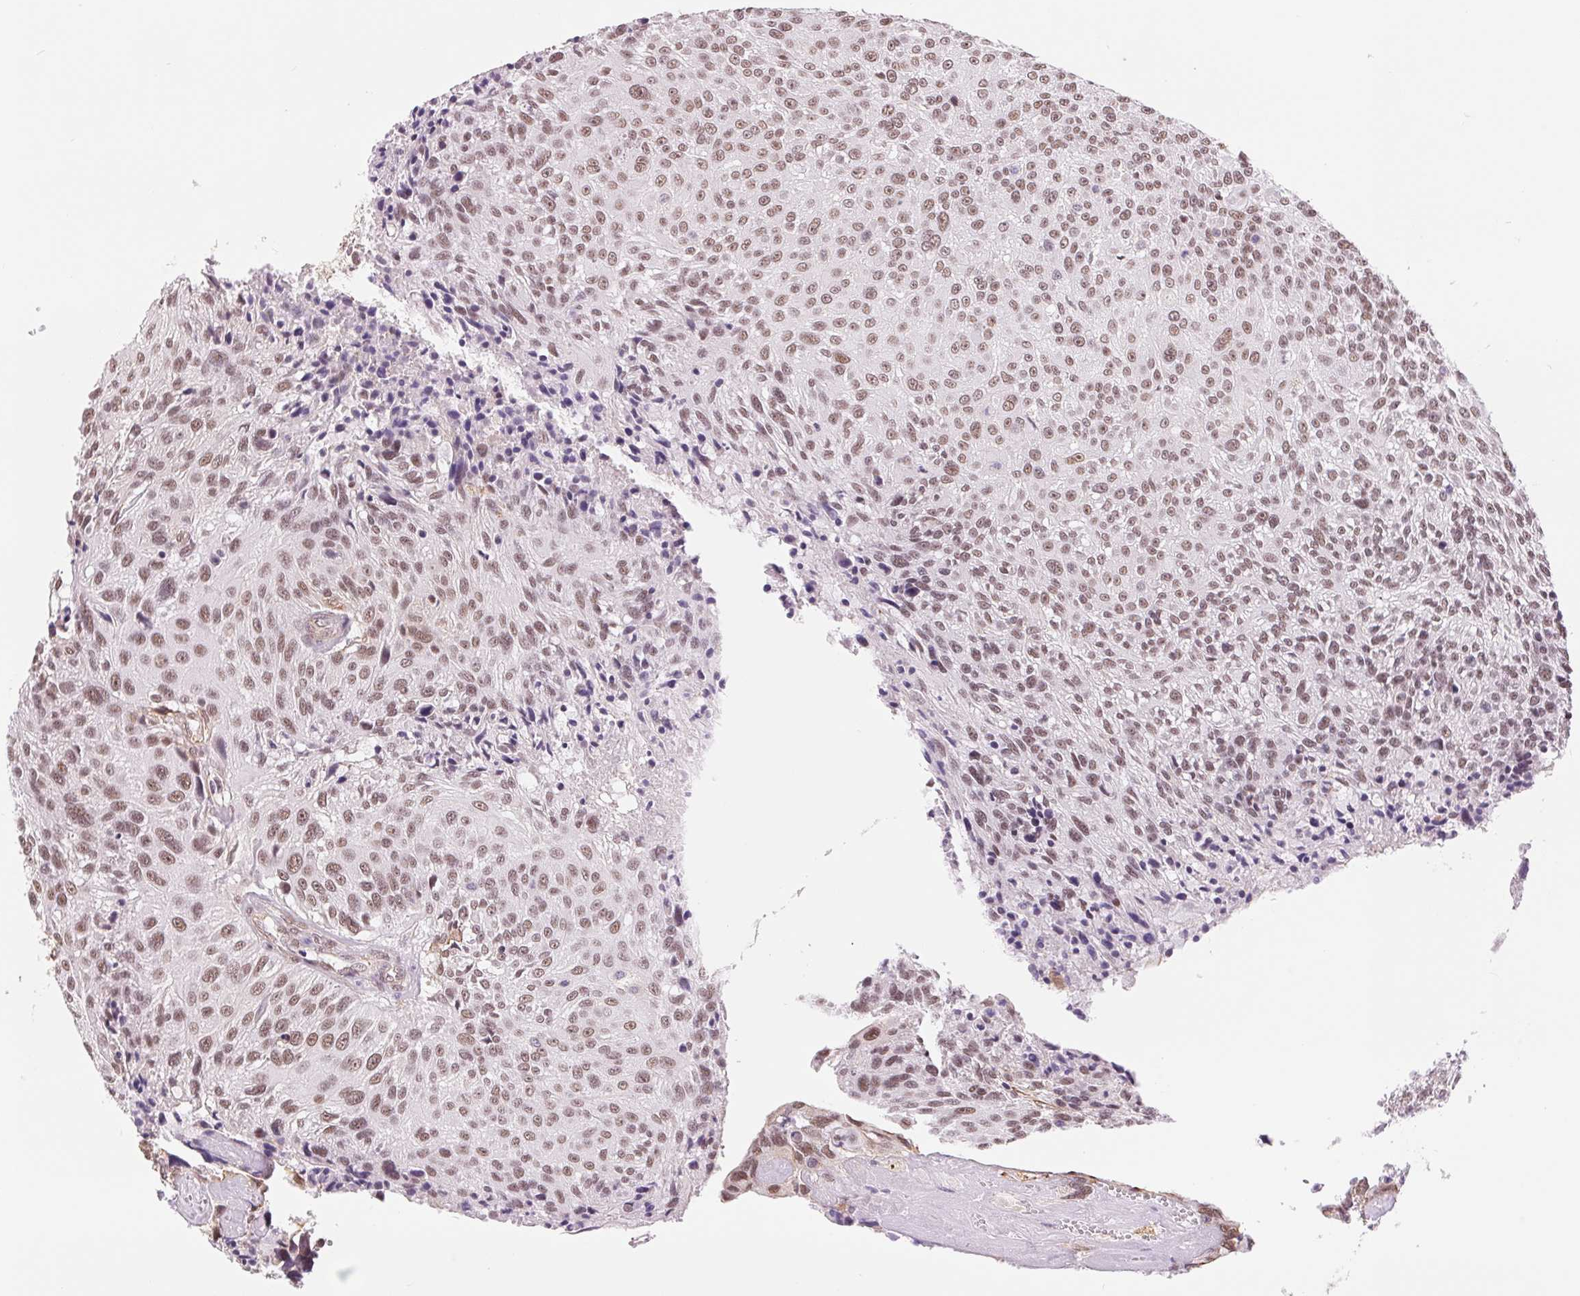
{"staining": {"intensity": "moderate", "quantity": ">75%", "location": "nuclear"}, "tissue": "urothelial cancer", "cell_type": "Tumor cells", "image_type": "cancer", "snomed": [{"axis": "morphology", "description": "Urothelial carcinoma, NOS"}, {"axis": "topography", "description": "Urinary bladder"}], "caption": "Immunohistochemistry (DAB (3,3'-diaminobenzidine)) staining of human urothelial cancer shows moderate nuclear protein expression in about >75% of tumor cells. (brown staining indicates protein expression, while blue staining denotes nuclei).", "gene": "BCAT1", "patient": {"sex": "male", "age": 55}}